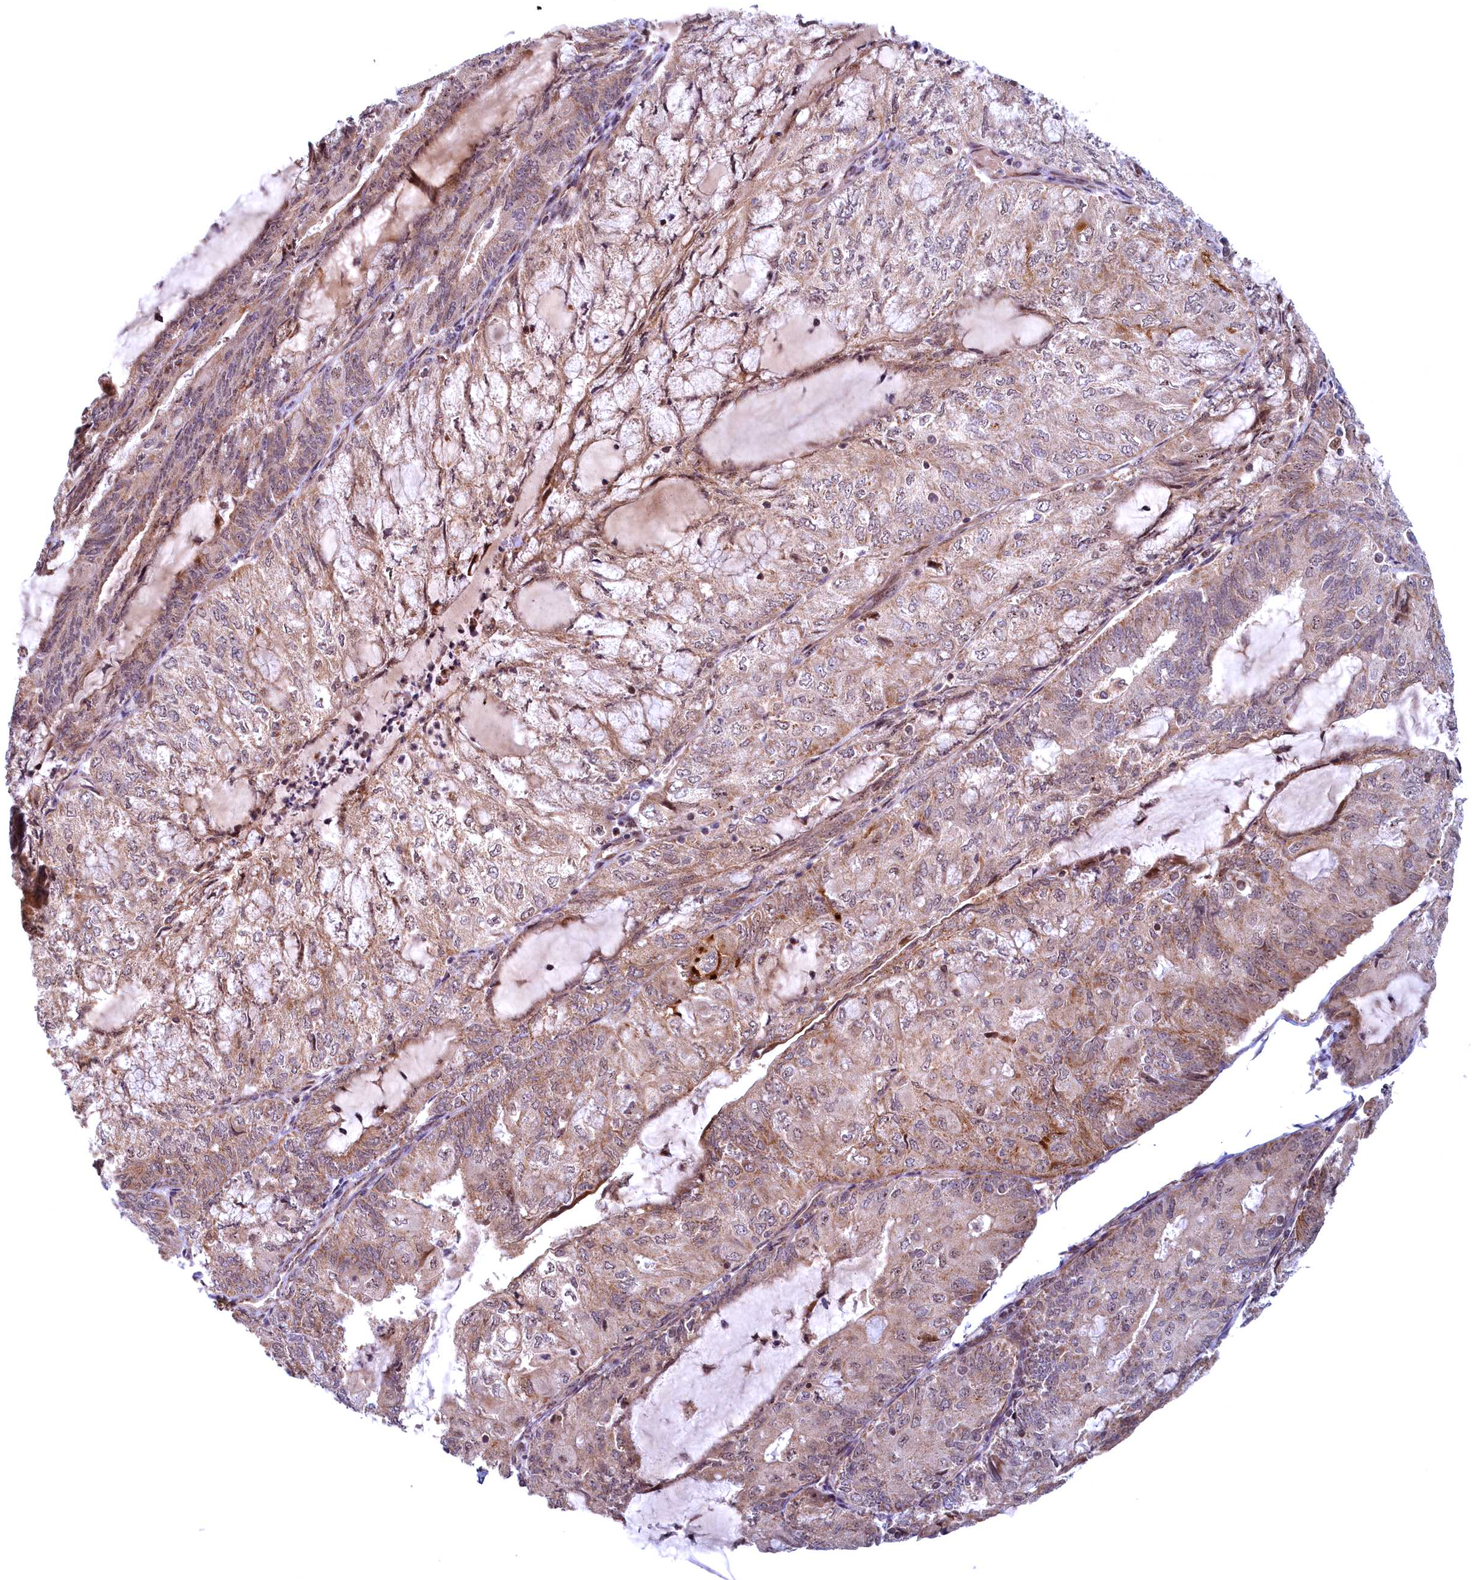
{"staining": {"intensity": "moderate", "quantity": ">75%", "location": "cytoplasmic/membranous"}, "tissue": "endometrial cancer", "cell_type": "Tumor cells", "image_type": "cancer", "snomed": [{"axis": "morphology", "description": "Adenocarcinoma, NOS"}, {"axis": "topography", "description": "Endometrium"}], "caption": "A brown stain highlights moderate cytoplasmic/membranous staining of a protein in human adenocarcinoma (endometrial) tumor cells. (brown staining indicates protein expression, while blue staining denotes nuclei).", "gene": "PLA2G10", "patient": {"sex": "female", "age": 81}}